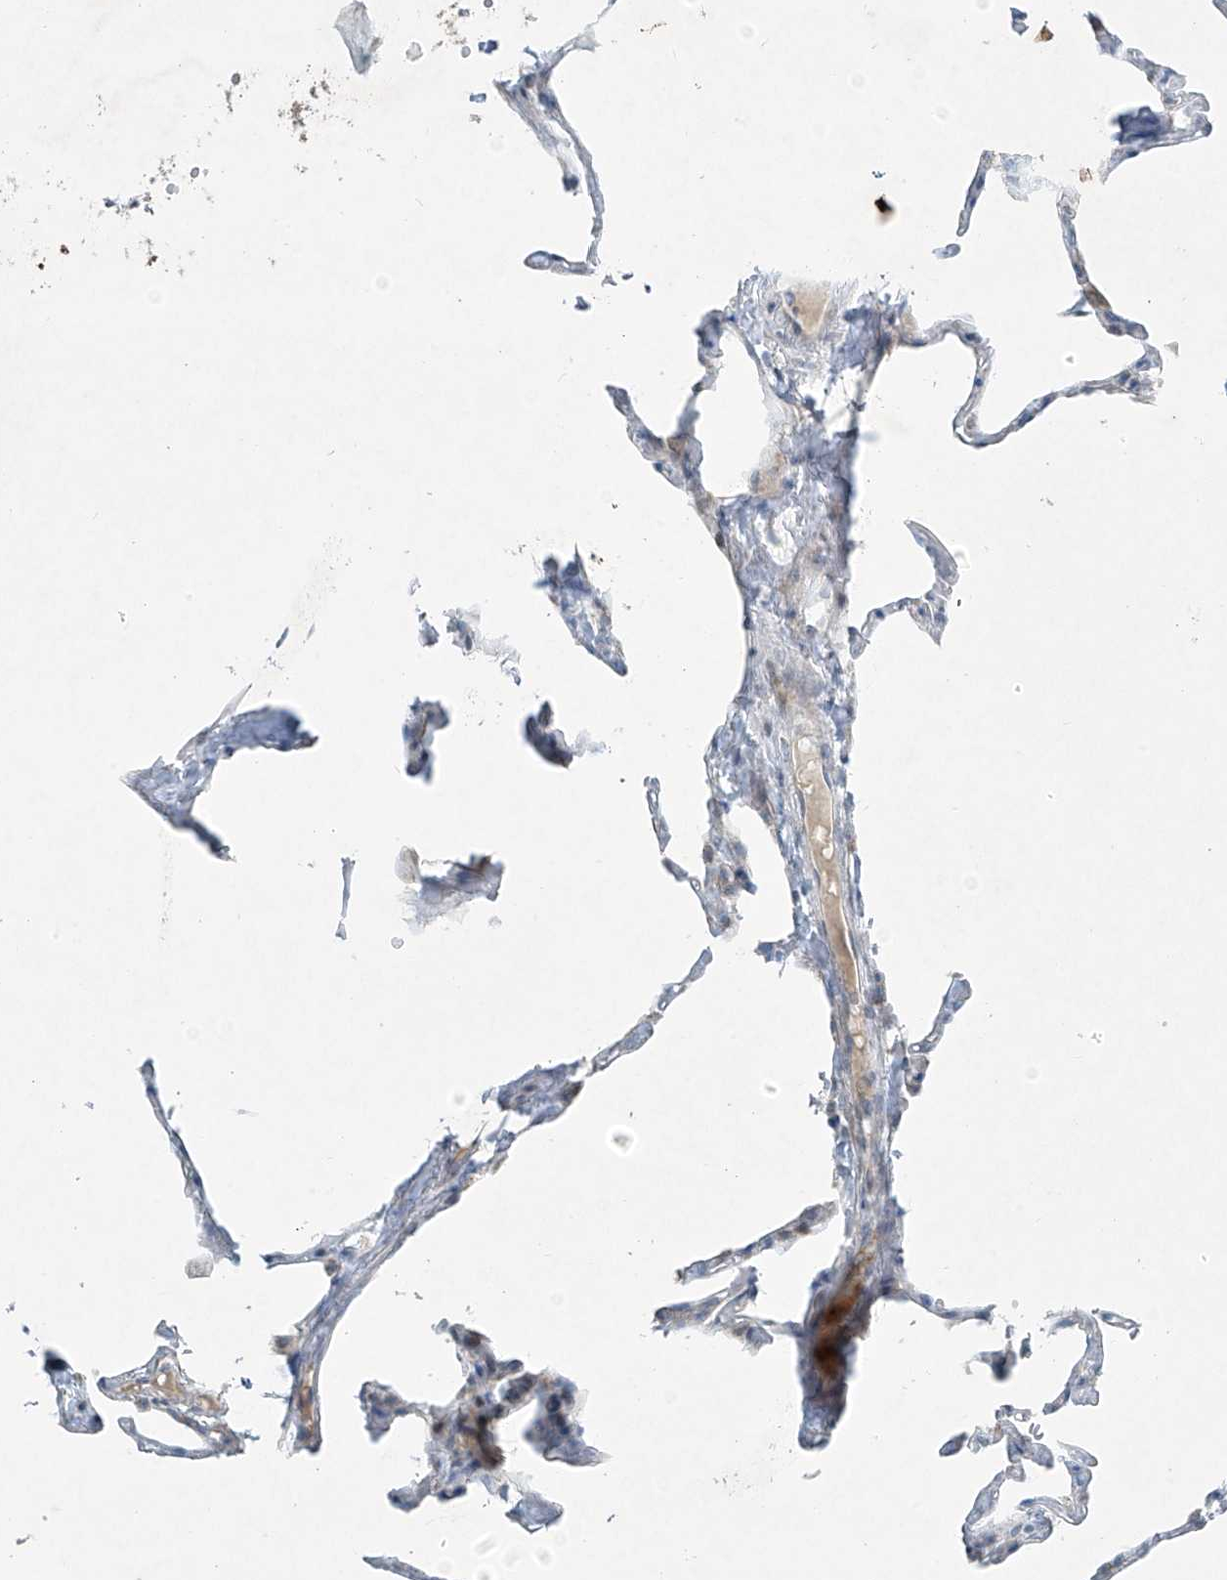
{"staining": {"intensity": "moderate", "quantity": "<25%", "location": "cytoplasmic/membranous"}, "tissue": "lung", "cell_type": "Alveolar cells", "image_type": "normal", "snomed": [{"axis": "morphology", "description": "Normal tissue, NOS"}, {"axis": "topography", "description": "Lung"}], "caption": "Immunohistochemical staining of unremarkable human lung exhibits <25% levels of moderate cytoplasmic/membranous protein staining in approximately <25% of alveolar cells. Immunohistochemistry stains the protein in brown and the nuclei are stained blue.", "gene": "SMDT1", "patient": {"sex": "male", "age": 65}}